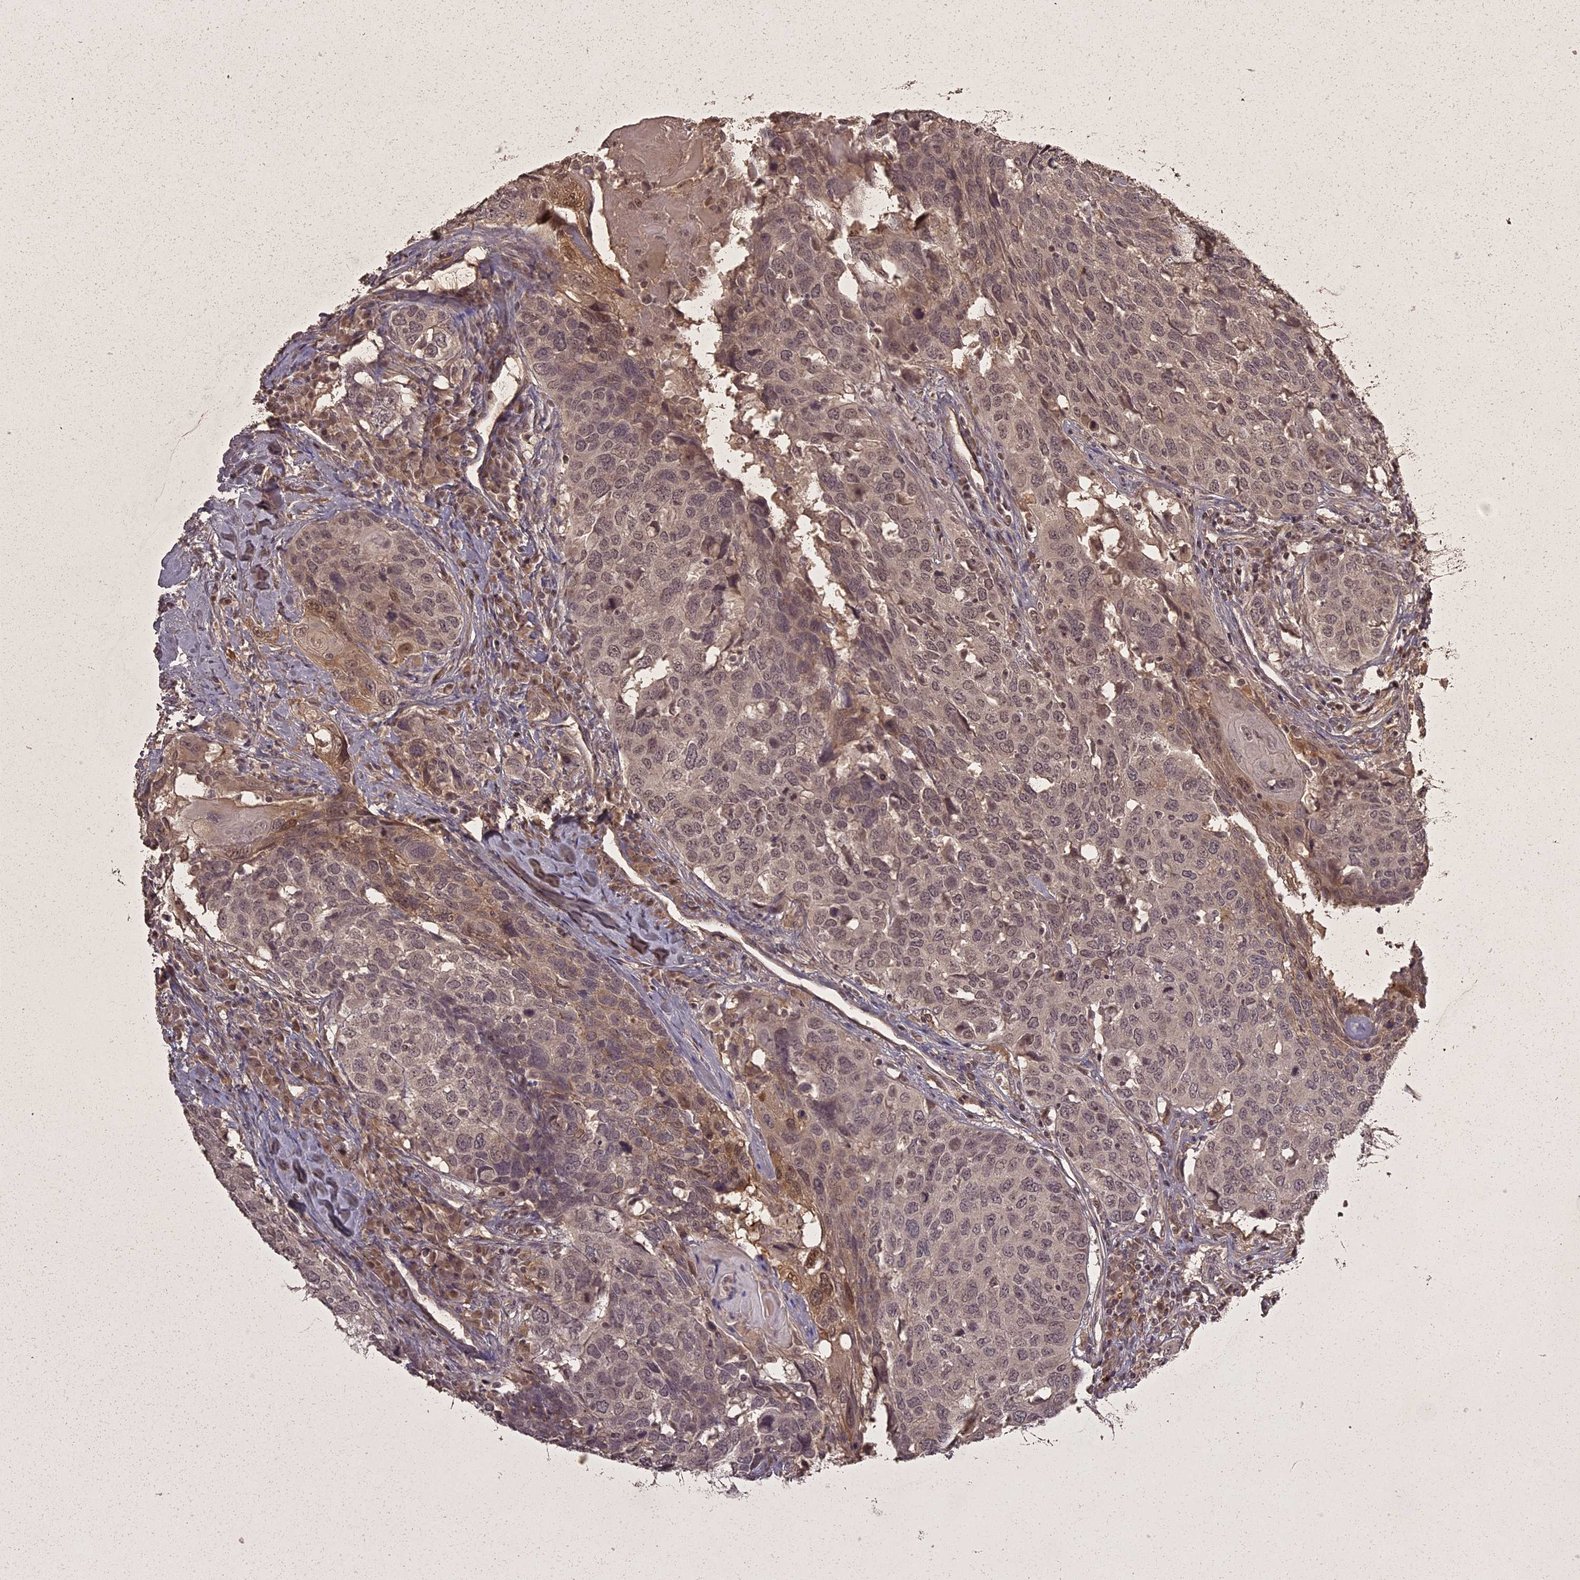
{"staining": {"intensity": "moderate", "quantity": "<25%", "location": "cytoplasmic/membranous,nuclear"}, "tissue": "head and neck cancer", "cell_type": "Tumor cells", "image_type": "cancer", "snomed": [{"axis": "morphology", "description": "Squamous cell carcinoma, NOS"}, {"axis": "topography", "description": "Head-Neck"}], "caption": "A micrograph of head and neck cancer stained for a protein exhibits moderate cytoplasmic/membranous and nuclear brown staining in tumor cells. (brown staining indicates protein expression, while blue staining denotes nuclei).", "gene": "ING5", "patient": {"sex": "male", "age": 66}}